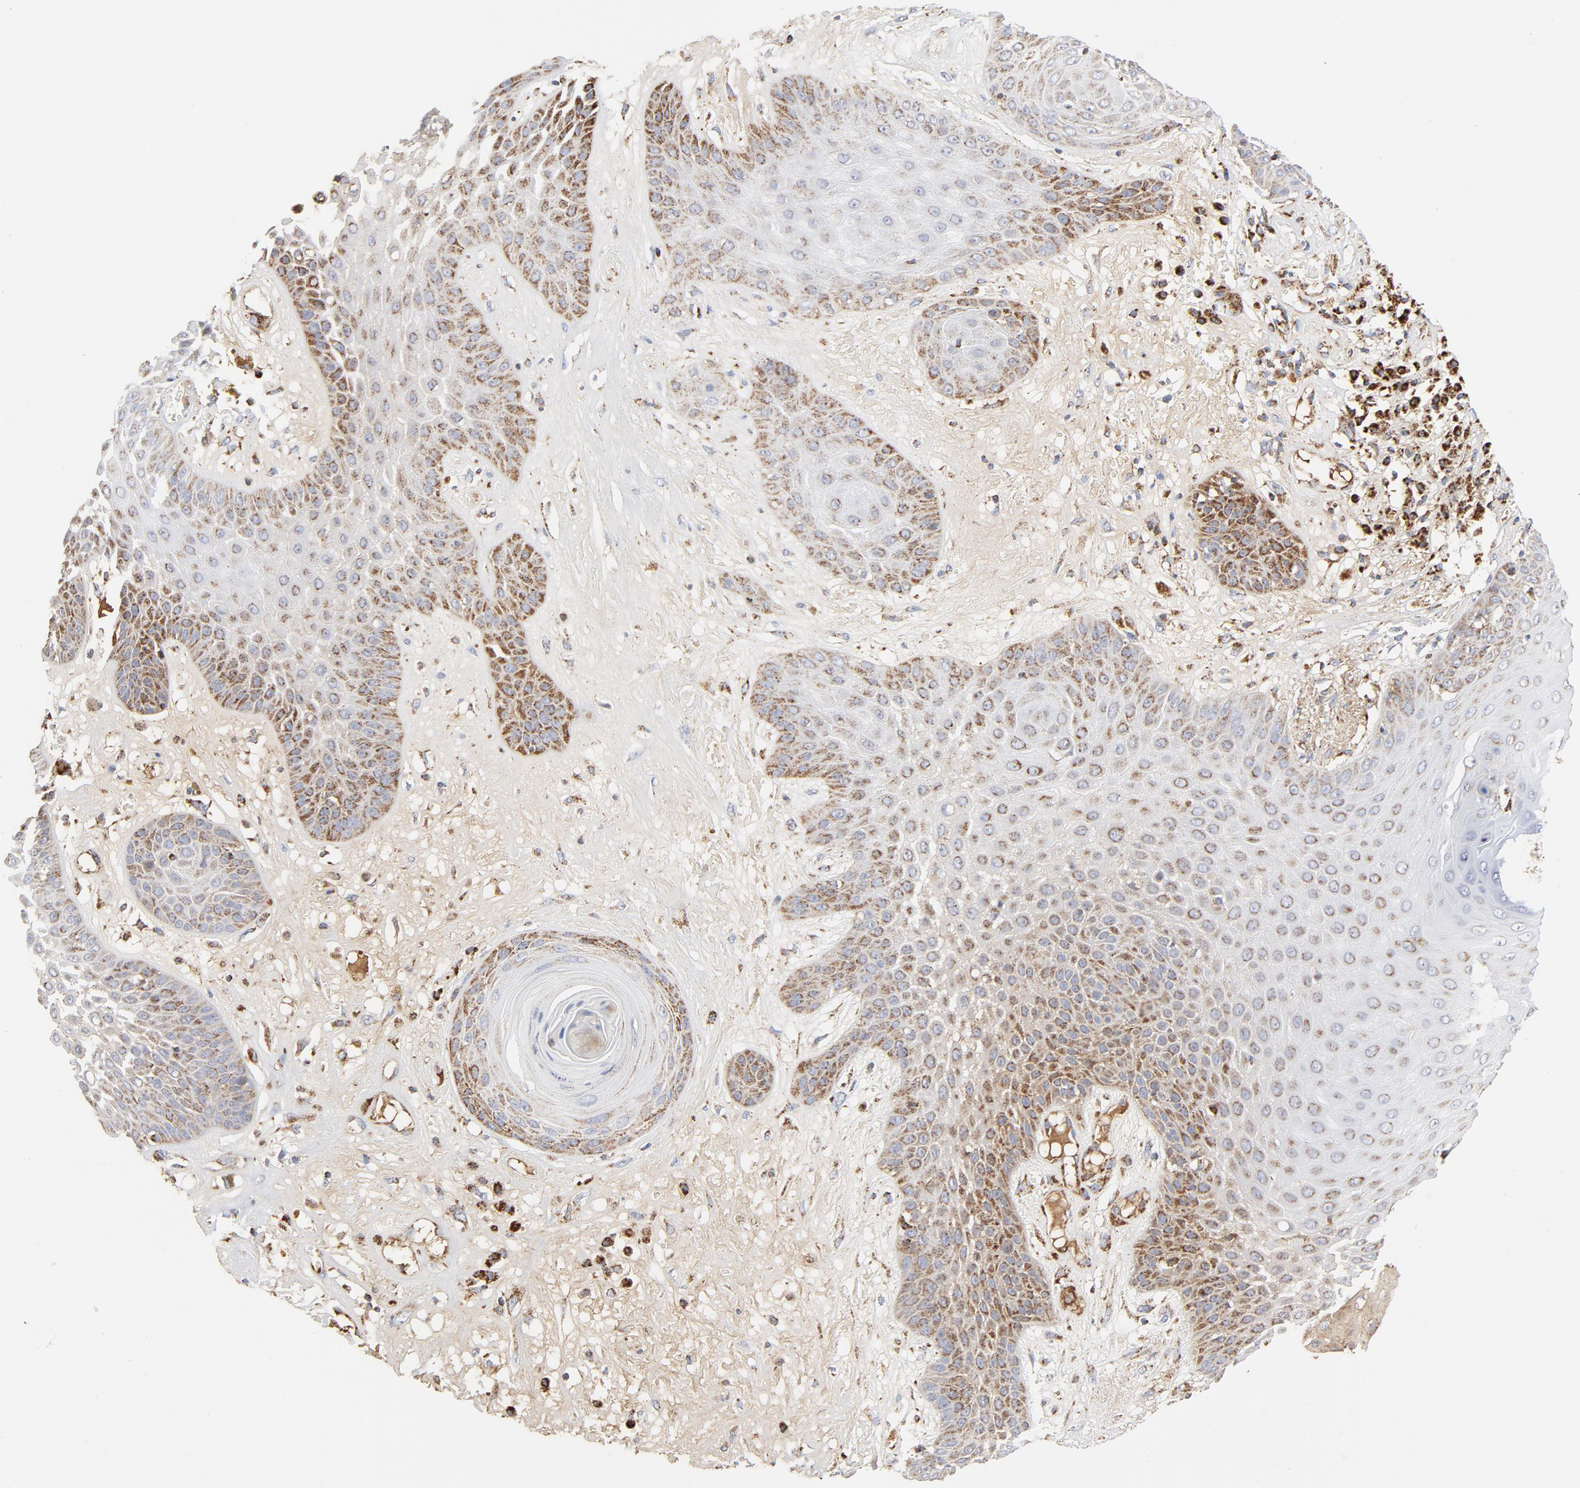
{"staining": {"intensity": "moderate", "quantity": "25%-75%", "location": "cytoplasmic/membranous"}, "tissue": "skin cancer", "cell_type": "Tumor cells", "image_type": "cancer", "snomed": [{"axis": "morphology", "description": "Squamous cell carcinoma, NOS"}, {"axis": "topography", "description": "Skin"}], "caption": "Human skin squamous cell carcinoma stained with a brown dye reveals moderate cytoplasmic/membranous positive expression in approximately 25%-75% of tumor cells.", "gene": "PCNX4", "patient": {"sex": "male", "age": 65}}